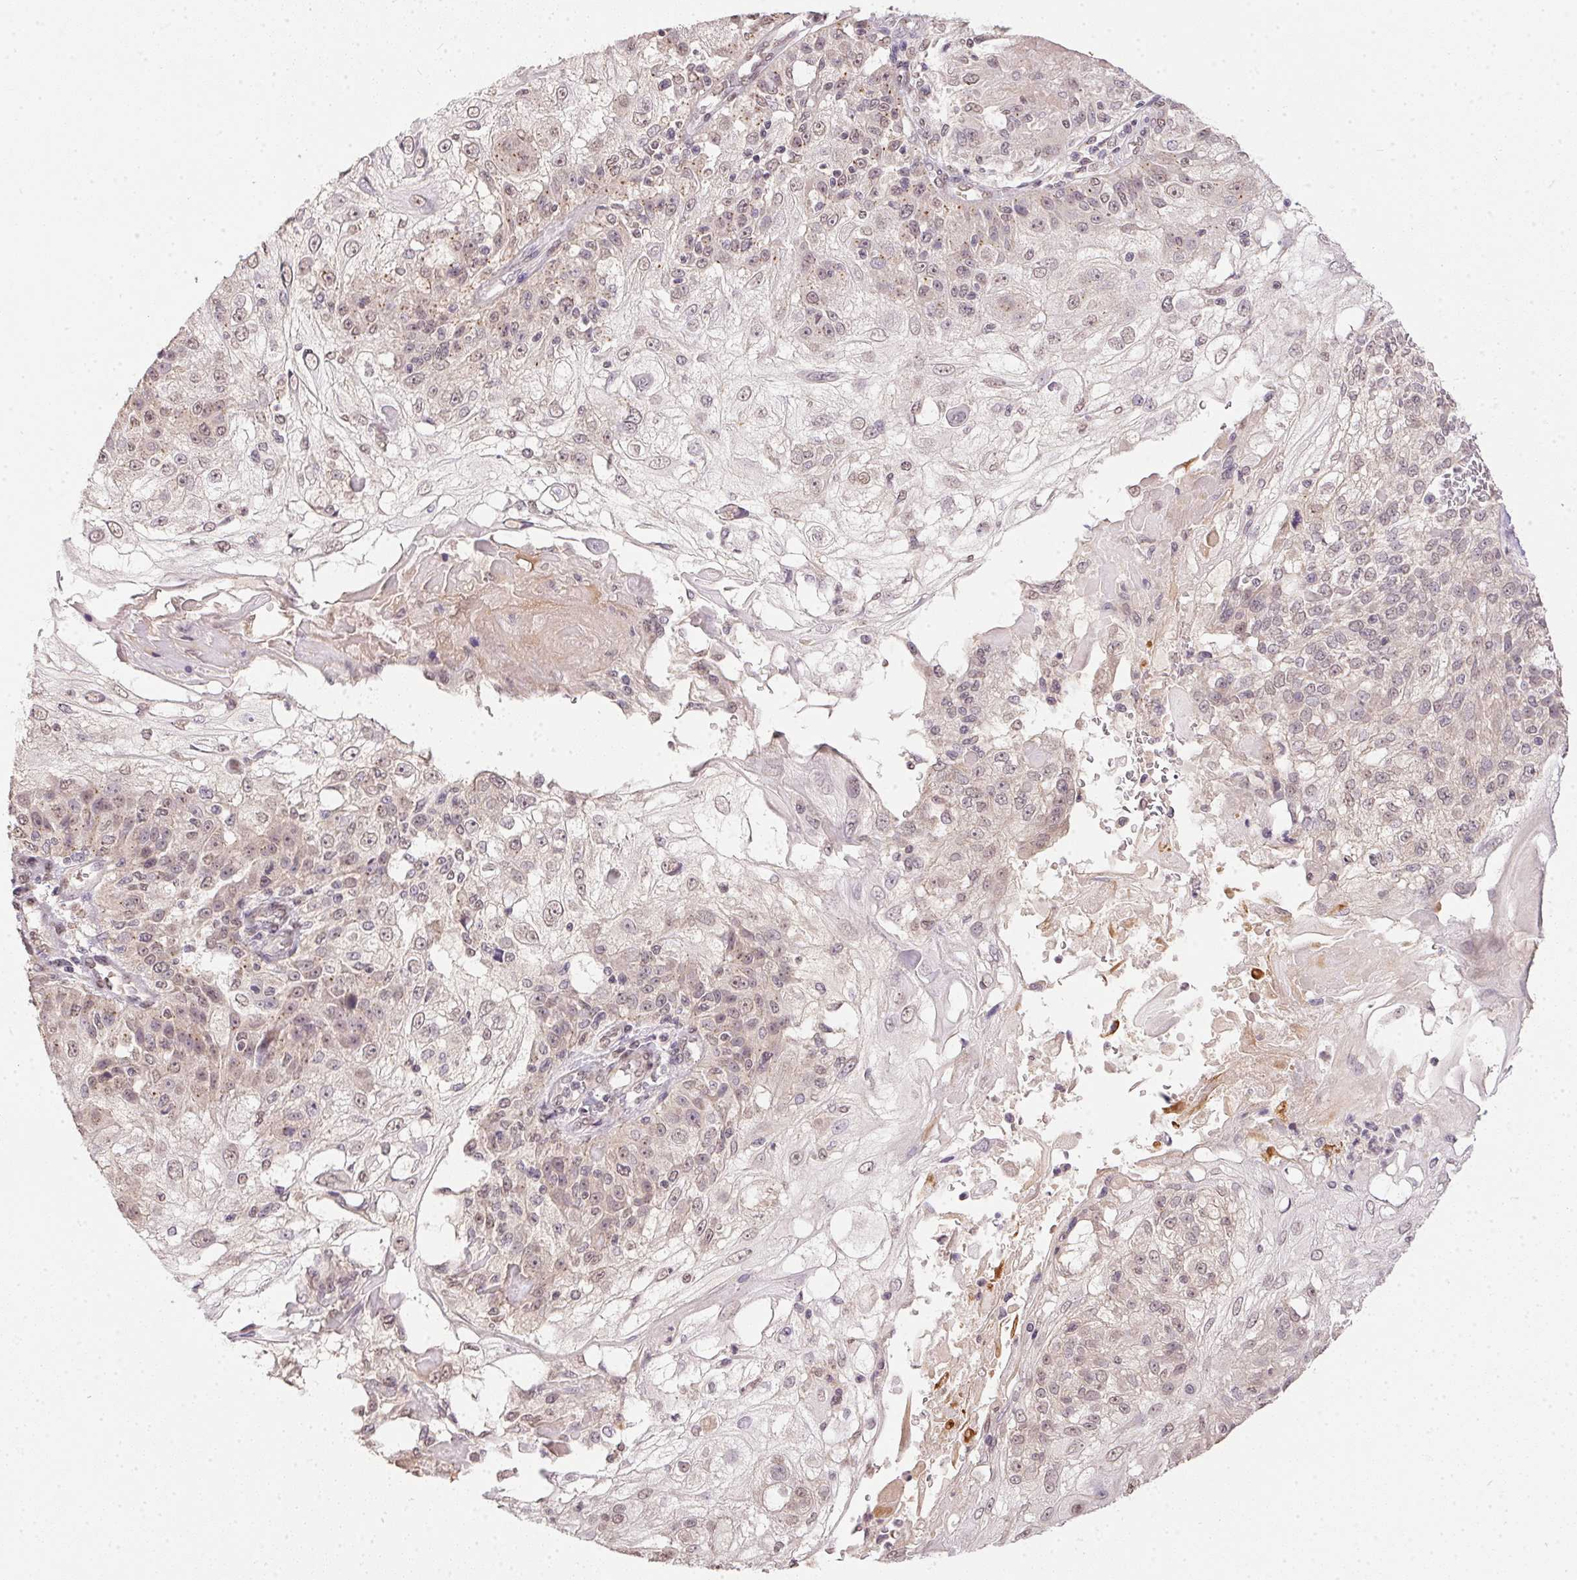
{"staining": {"intensity": "weak", "quantity": "25%-75%", "location": "nuclear"}, "tissue": "skin cancer", "cell_type": "Tumor cells", "image_type": "cancer", "snomed": [{"axis": "morphology", "description": "Normal tissue, NOS"}, {"axis": "morphology", "description": "Squamous cell carcinoma, NOS"}, {"axis": "topography", "description": "Skin"}], "caption": "Immunohistochemical staining of human skin squamous cell carcinoma demonstrates low levels of weak nuclear protein staining in approximately 25%-75% of tumor cells.", "gene": "PPP4R4", "patient": {"sex": "female", "age": 83}}